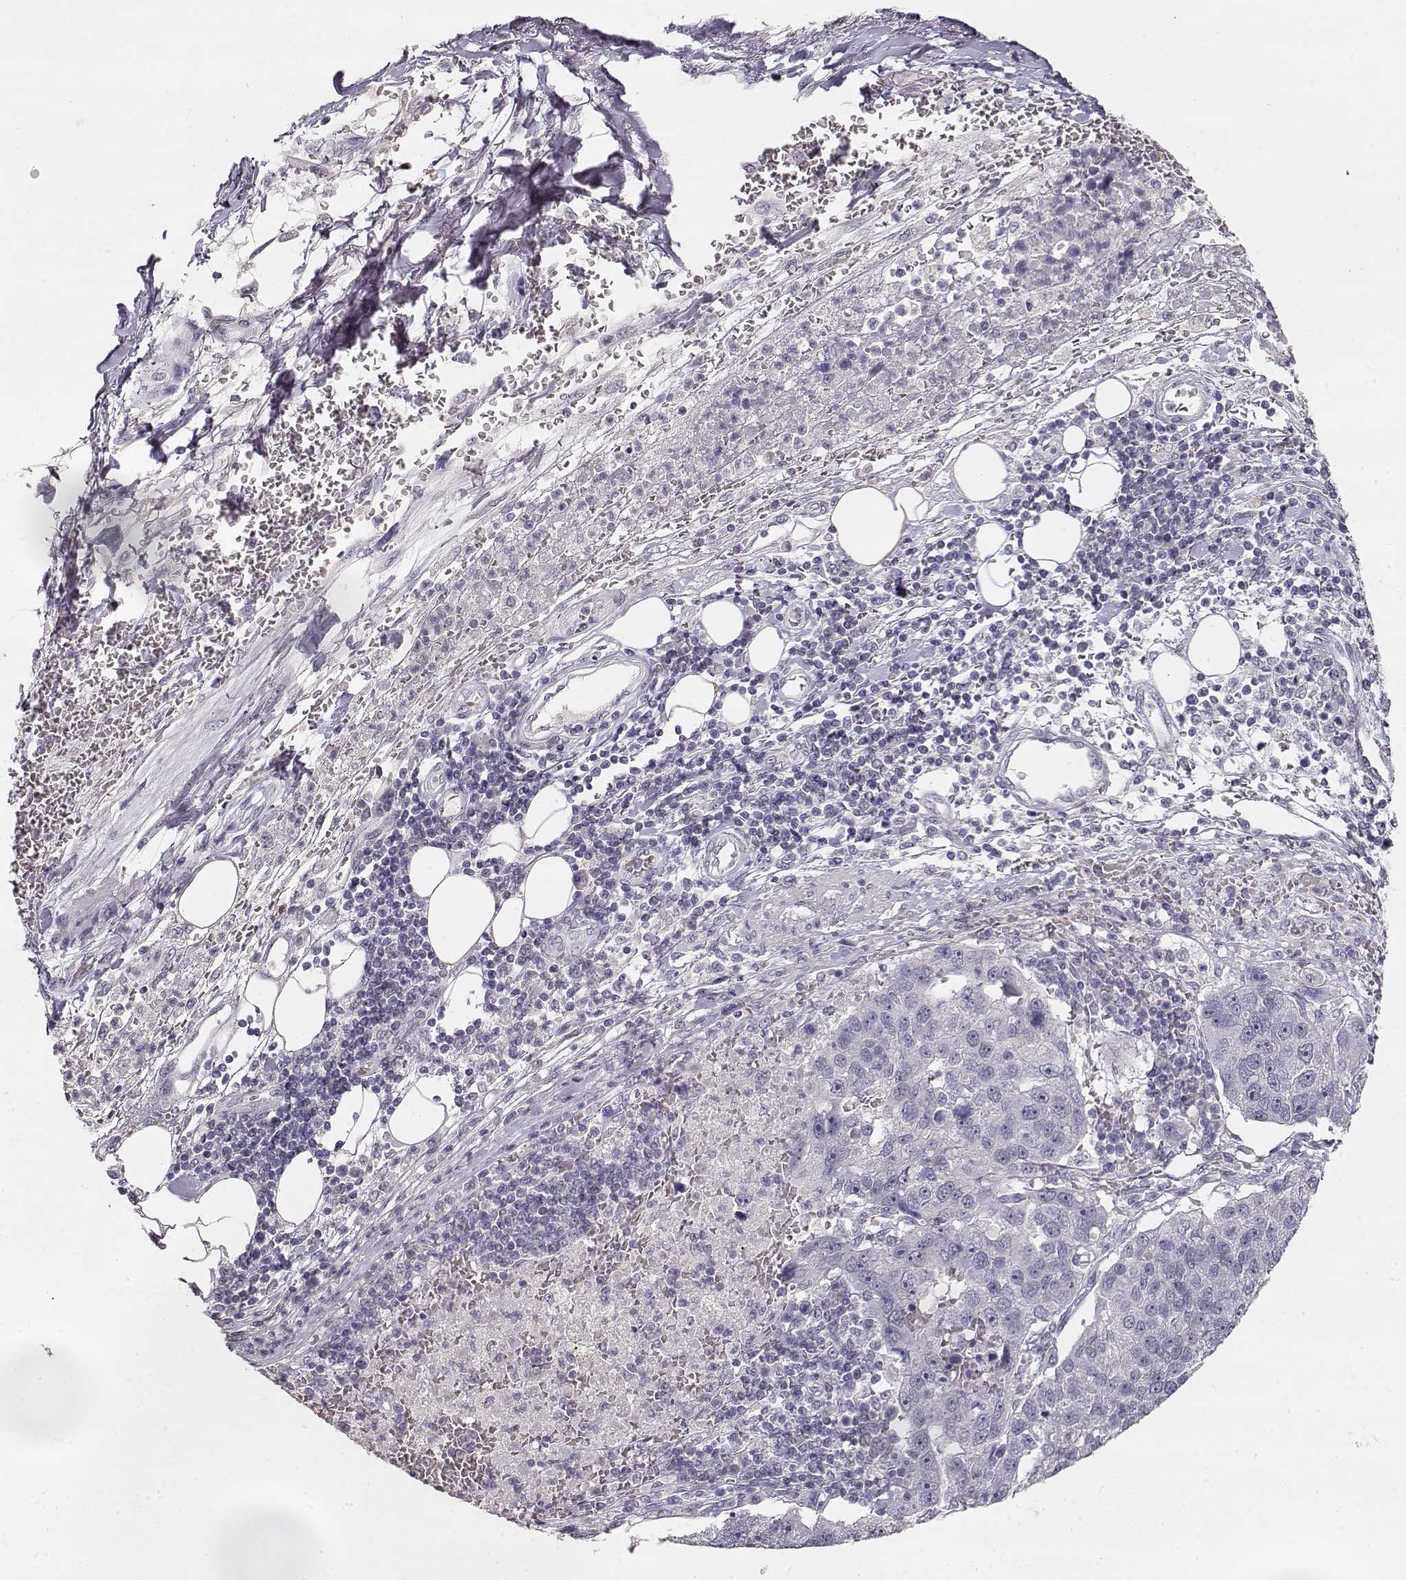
{"staining": {"intensity": "negative", "quantity": "none", "location": "none"}, "tissue": "pancreatic cancer", "cell_type": "Tumor cells", "image_type": "cancer", "snomed": [{"axis": "morphology", "description": "Adenocarcinoma, NOS"}, {"axis": "topography", "description": "Pancreas"}], "caption": "The micrograph reveals no staining of tumor cells in pancreatic adenocarcinoma. (Brightfield microscopy of DAB (3,3'-diaminobenzidine) immunohistochemistry (IHC) at high magnification).", "gene": "TPH2", "patient": {"sex": "female", "age": 61}}